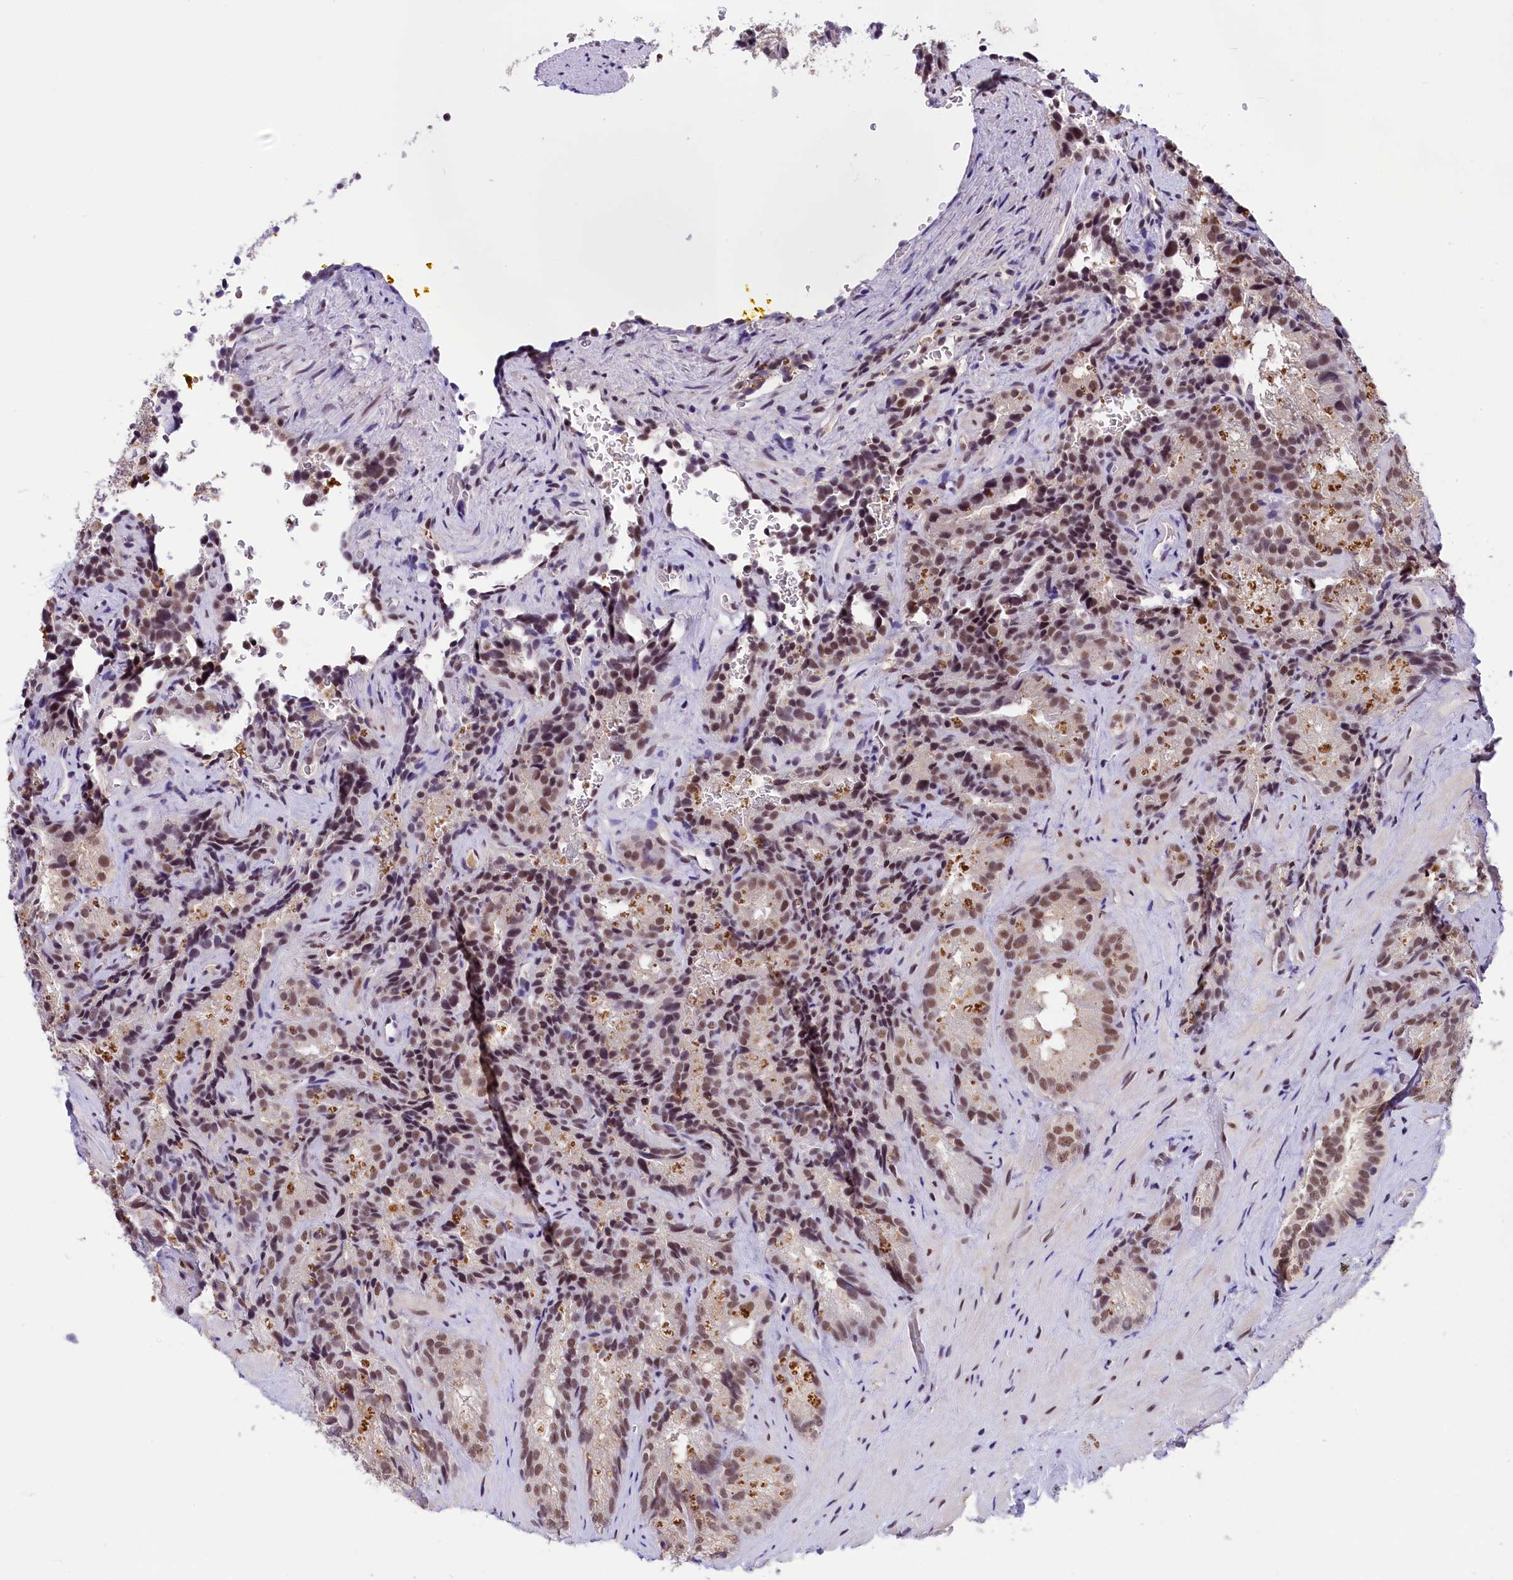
{"staining": {"intensity": "moderate", "quantity": ">75%", "location": "nuclear"}, "tissue": "seminal vesicle", "cell_type": "Glandular cells", "image_type": "normal", "snomed": [{"axis": "morphology", "description": "Normal tissue, NOS"}, {"axis": "topography", "description": "Seminal veicle"}], "caption": "A high-resolution image shows IHC staining of unremarkable seminal vesicle, which exhibits moderate nuclear staining in about >75% of glandular cells.", "gene": "ZC3H4", "patient": {"sex": "male", "age": 58}}